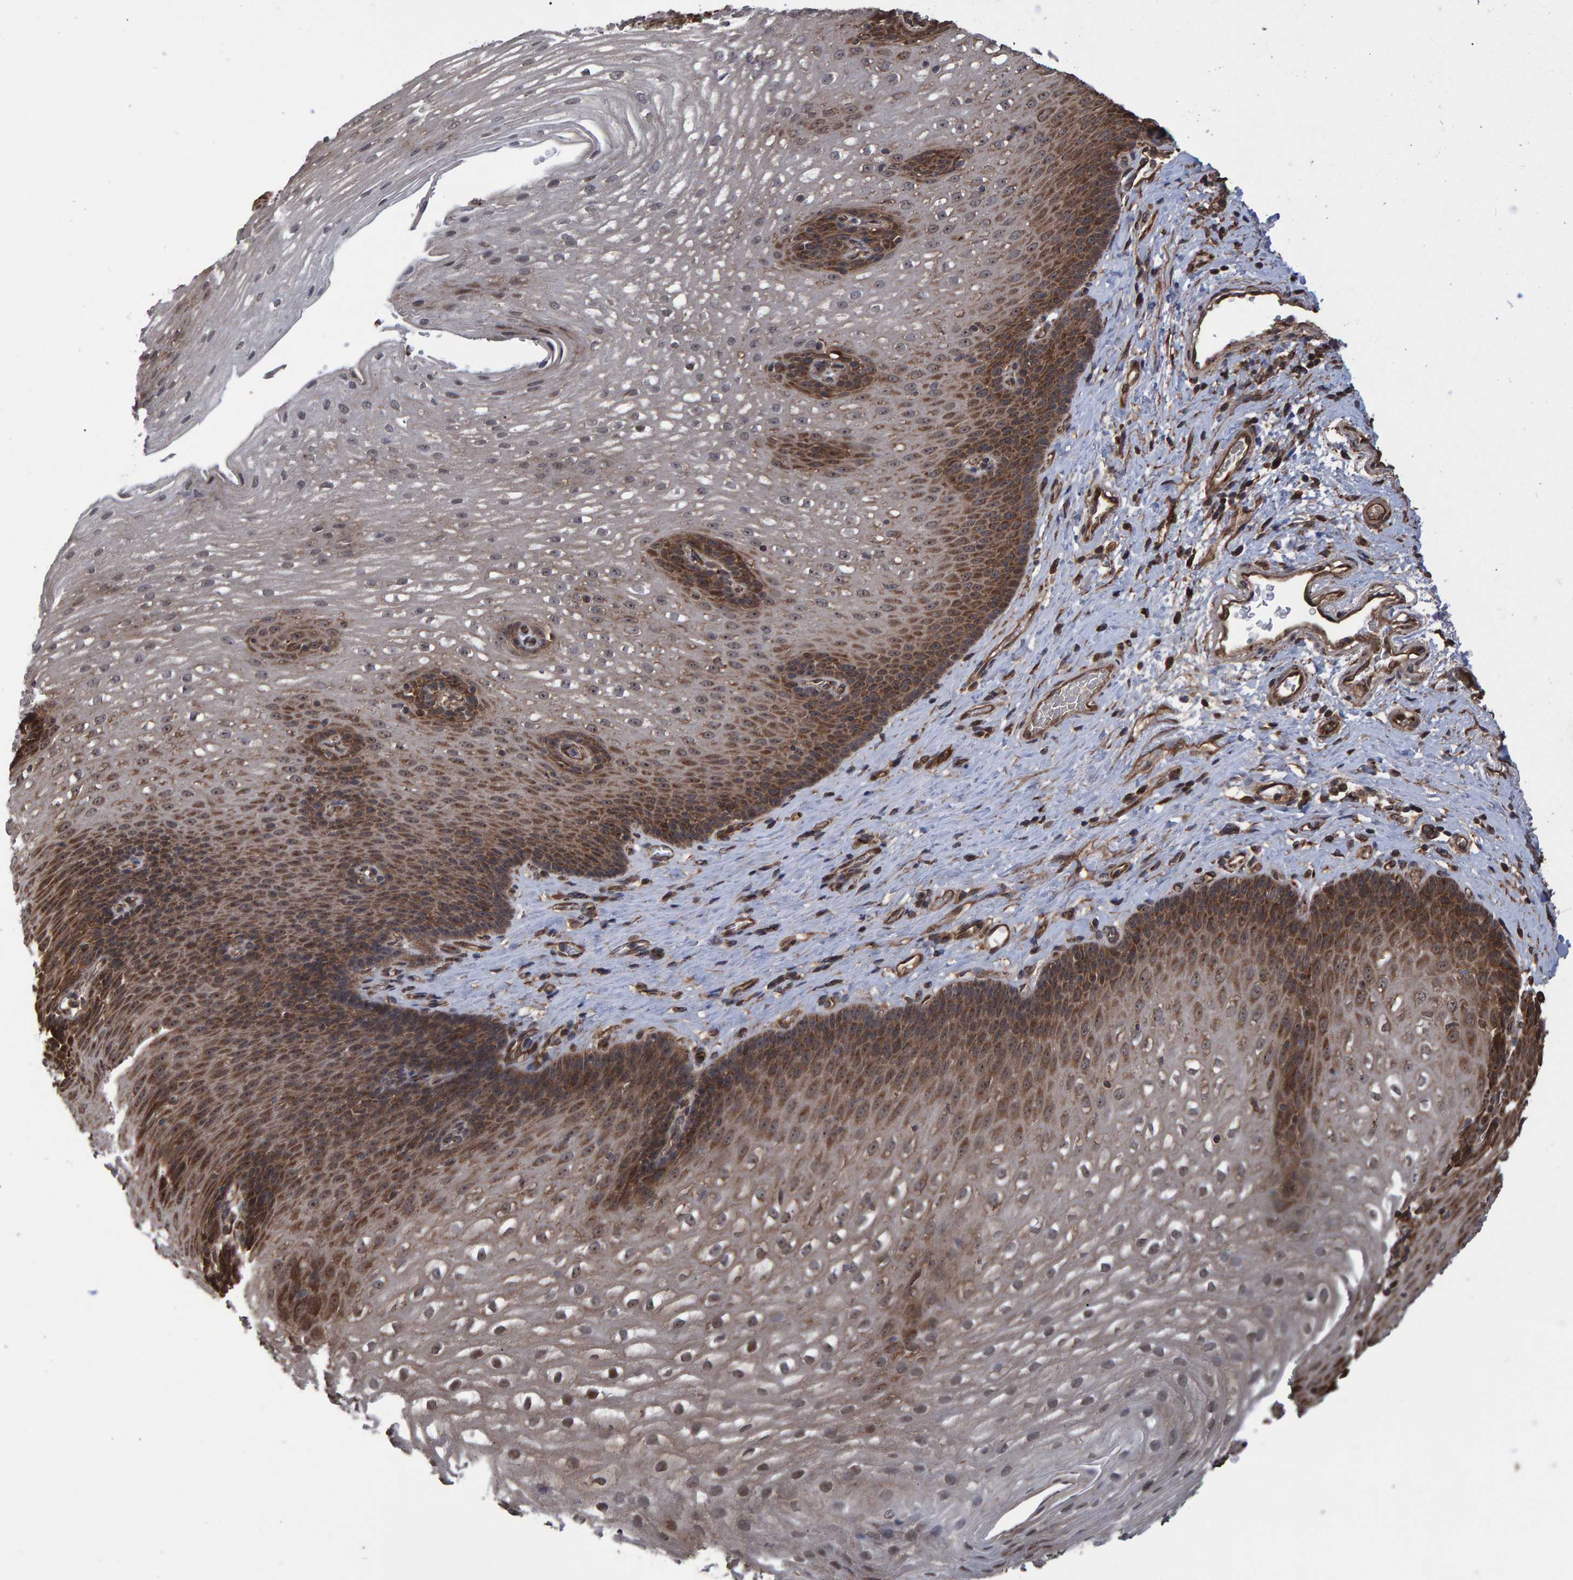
{"staining": {"intensity": "strong", "quantity": ">75%", "location": "cytoplasmic/membranous,nuclear"}, "tissue": "esophagus", "cell_type": "Squamous epithelial cells", "image_type": "normal", "snomed": [{"axis": "morphology", "description": "Normal tissue, NOS"}, {"axis": "topography", "description": "Esophagus"}], "caption": "Protein staining of normal esophagus demonstrates strong cytoplasmic/membranous,nuclear staining in approximately >75% of squamous epithelial cells.", "gene": "TRIM68", "patient": {"sex": "male", "age": 48}}